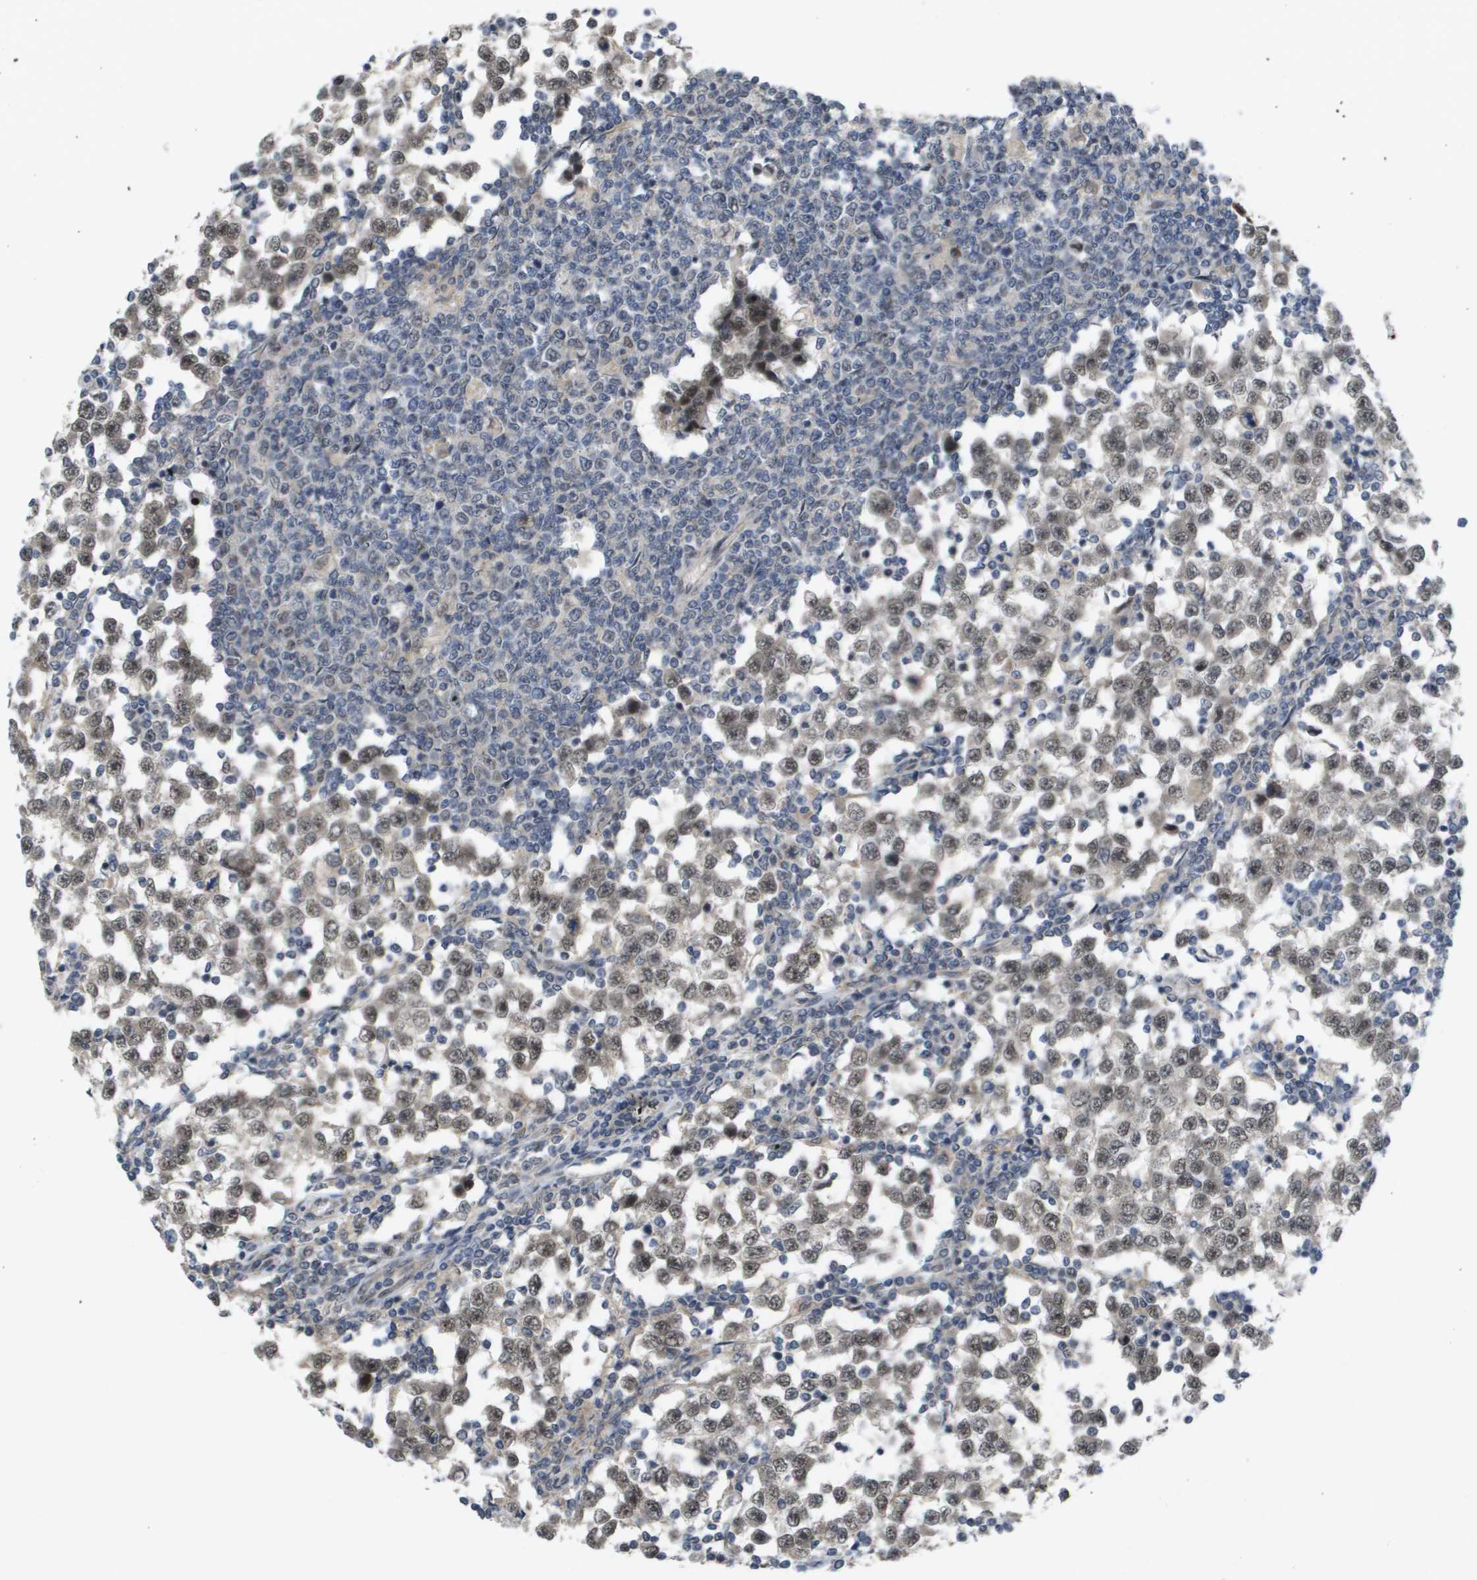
{"staining": {"intensity": "moderate", "quantity": ">75%", "location": "nuclear"}, "tissue": "testis cancer", "cell_type": "Tumor cells", "image_type": "cancer", "snomed": [{"axis": "morphology", "description": "Seminoma, NOS"}, {"axis": "topography", "description": "Testis"}], "caption": "Moderate nuclear protein positivity is seen in approximately >75% of tumor cells in testis seminoma.", "gene": "AMBRA1", "patient": {"sex": "male", "age": 65}}